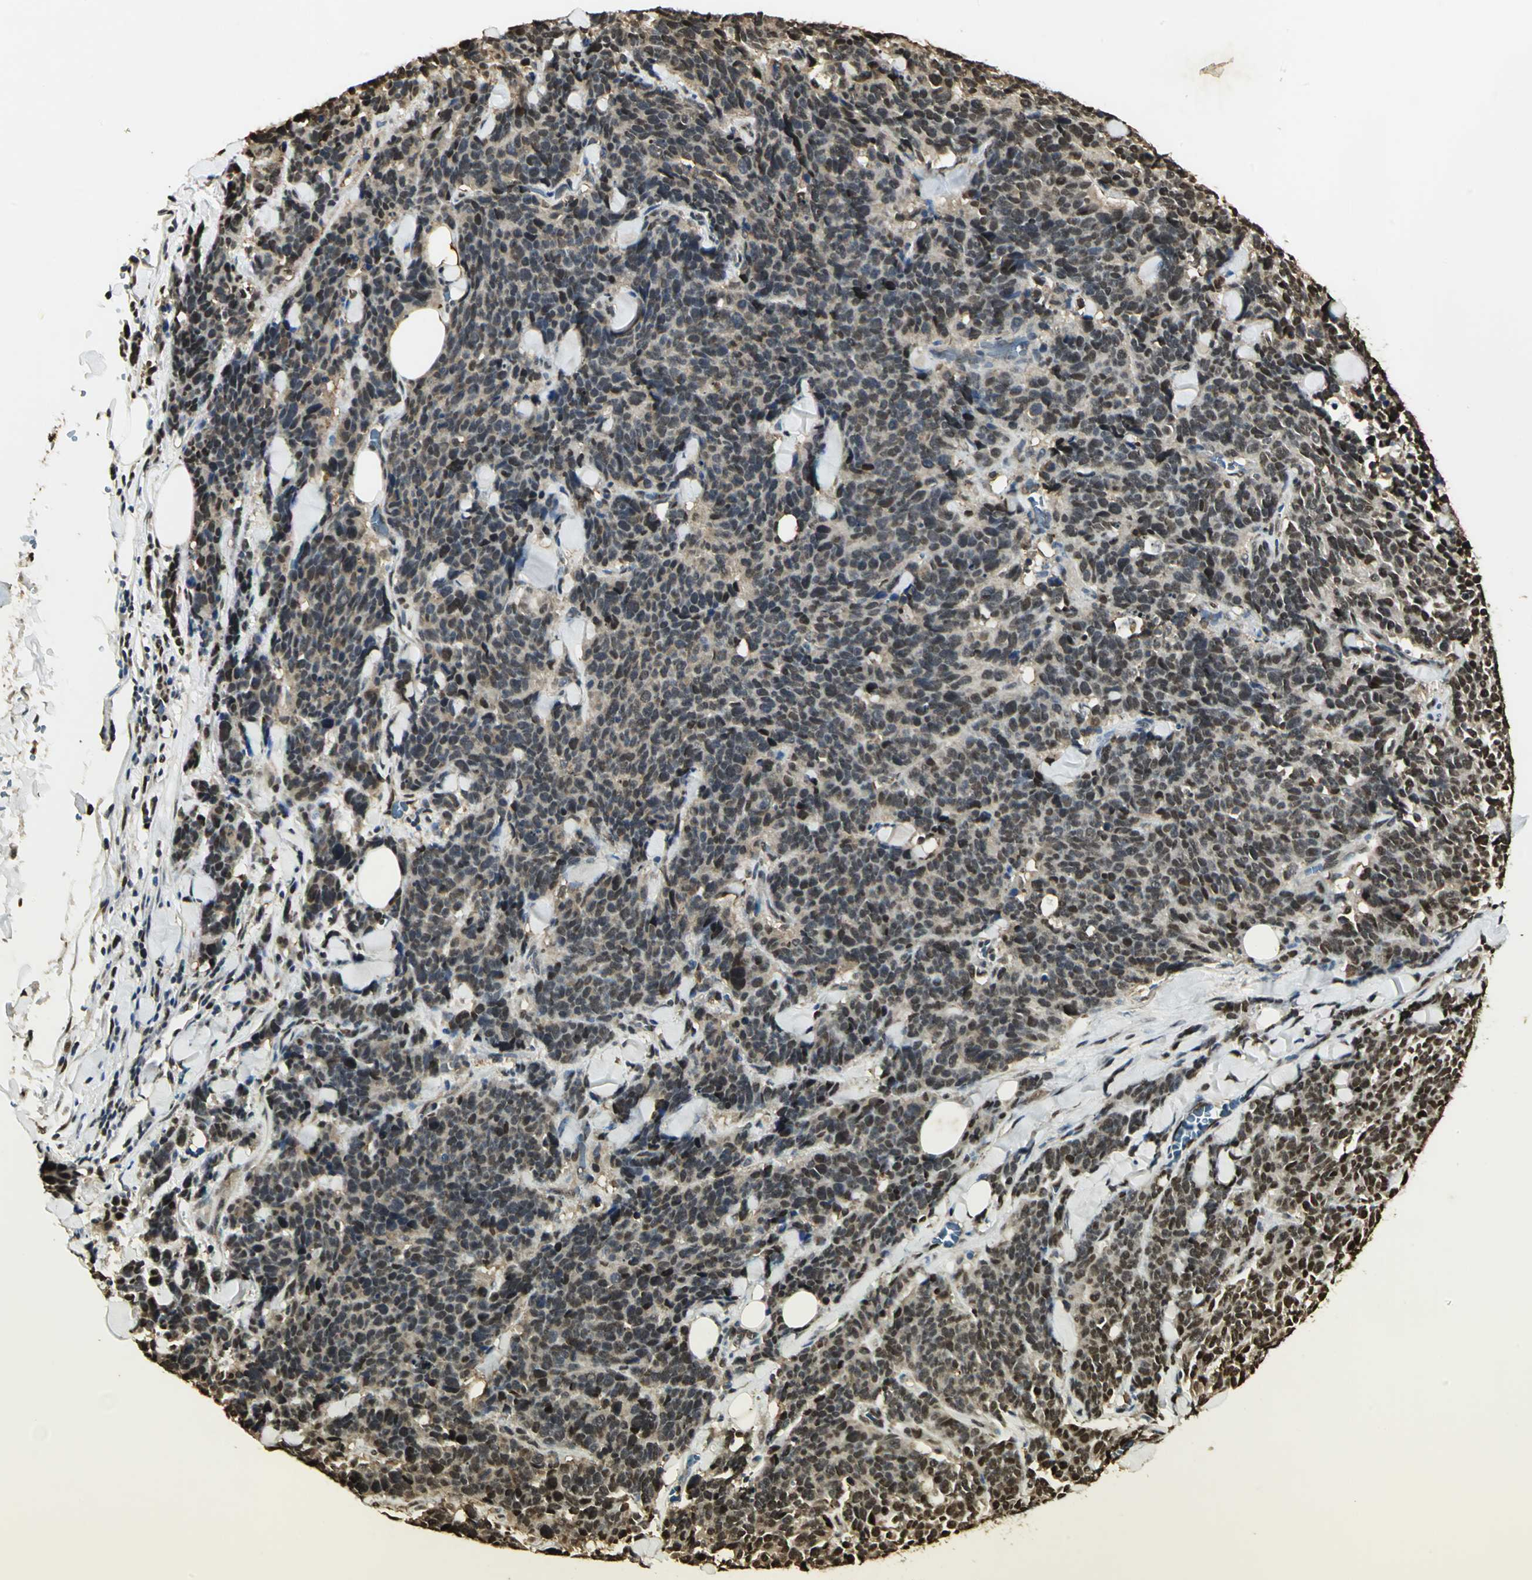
{"staining": {"intensity": "strong", "quantity": "25%-75%", "location": "nuclear"}, "tissue": "lung cancer", "cell_type": "Tumor cells", "image_type": "cancer", "snomed": [{"axis": "morphology", "description": "Neoplasm, malignant, NOS"}, {"axis": "topography", "description": "Lung"}], "caption": "Human lung cancer stained for a protein (brown) demonstrates strong nuclear positive staining in approximately 25%-75% of tumor cells.", "gene": "SET", "patient": {"sex": "female", "age": 58}}